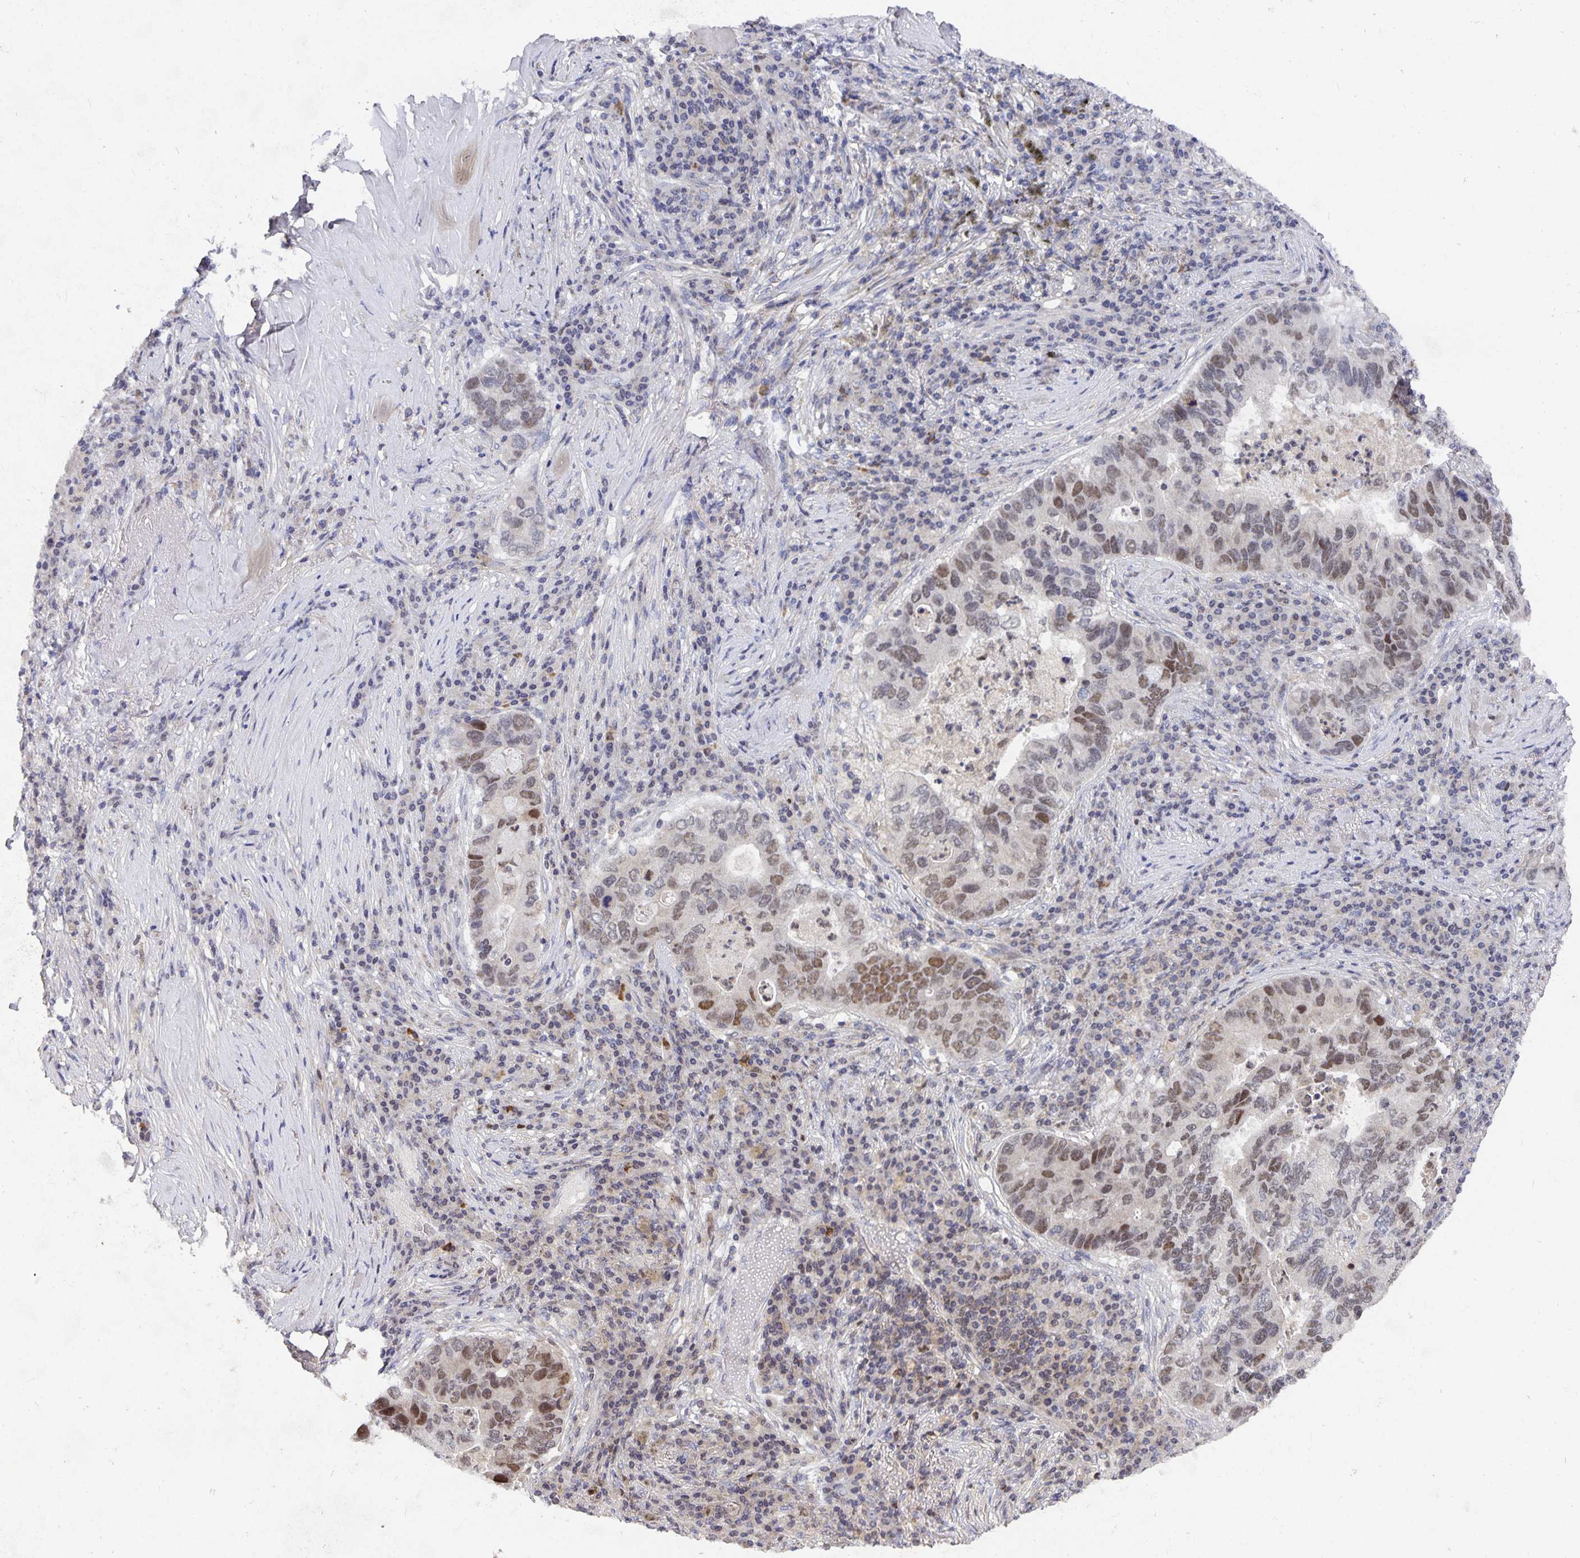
{"staining": {"intensity": "moderate", "quantity": "<25%", "location": "nuclear"}, "tissue": "lung cancer", "cell_type": "Tumor cells", "image_type": "cancer", "snomed": [{"axis": "morphology", "description": "Adenocarcinoma, NOS"}, {"axis": "morphology", "description": "Adenocarcinoma, metastatic, NOS"}, {"axis": "topography", "description": "Lymph node"}, {"axis": "topography", "description": "Lung"}], "caption": "Moderate nuclear staining is appreciated in about <25% of tumor cells in metastatic adenocarcinoma (lung).", "gene": "HEPN1", "patient": {"sex": "female", "age": 54}}